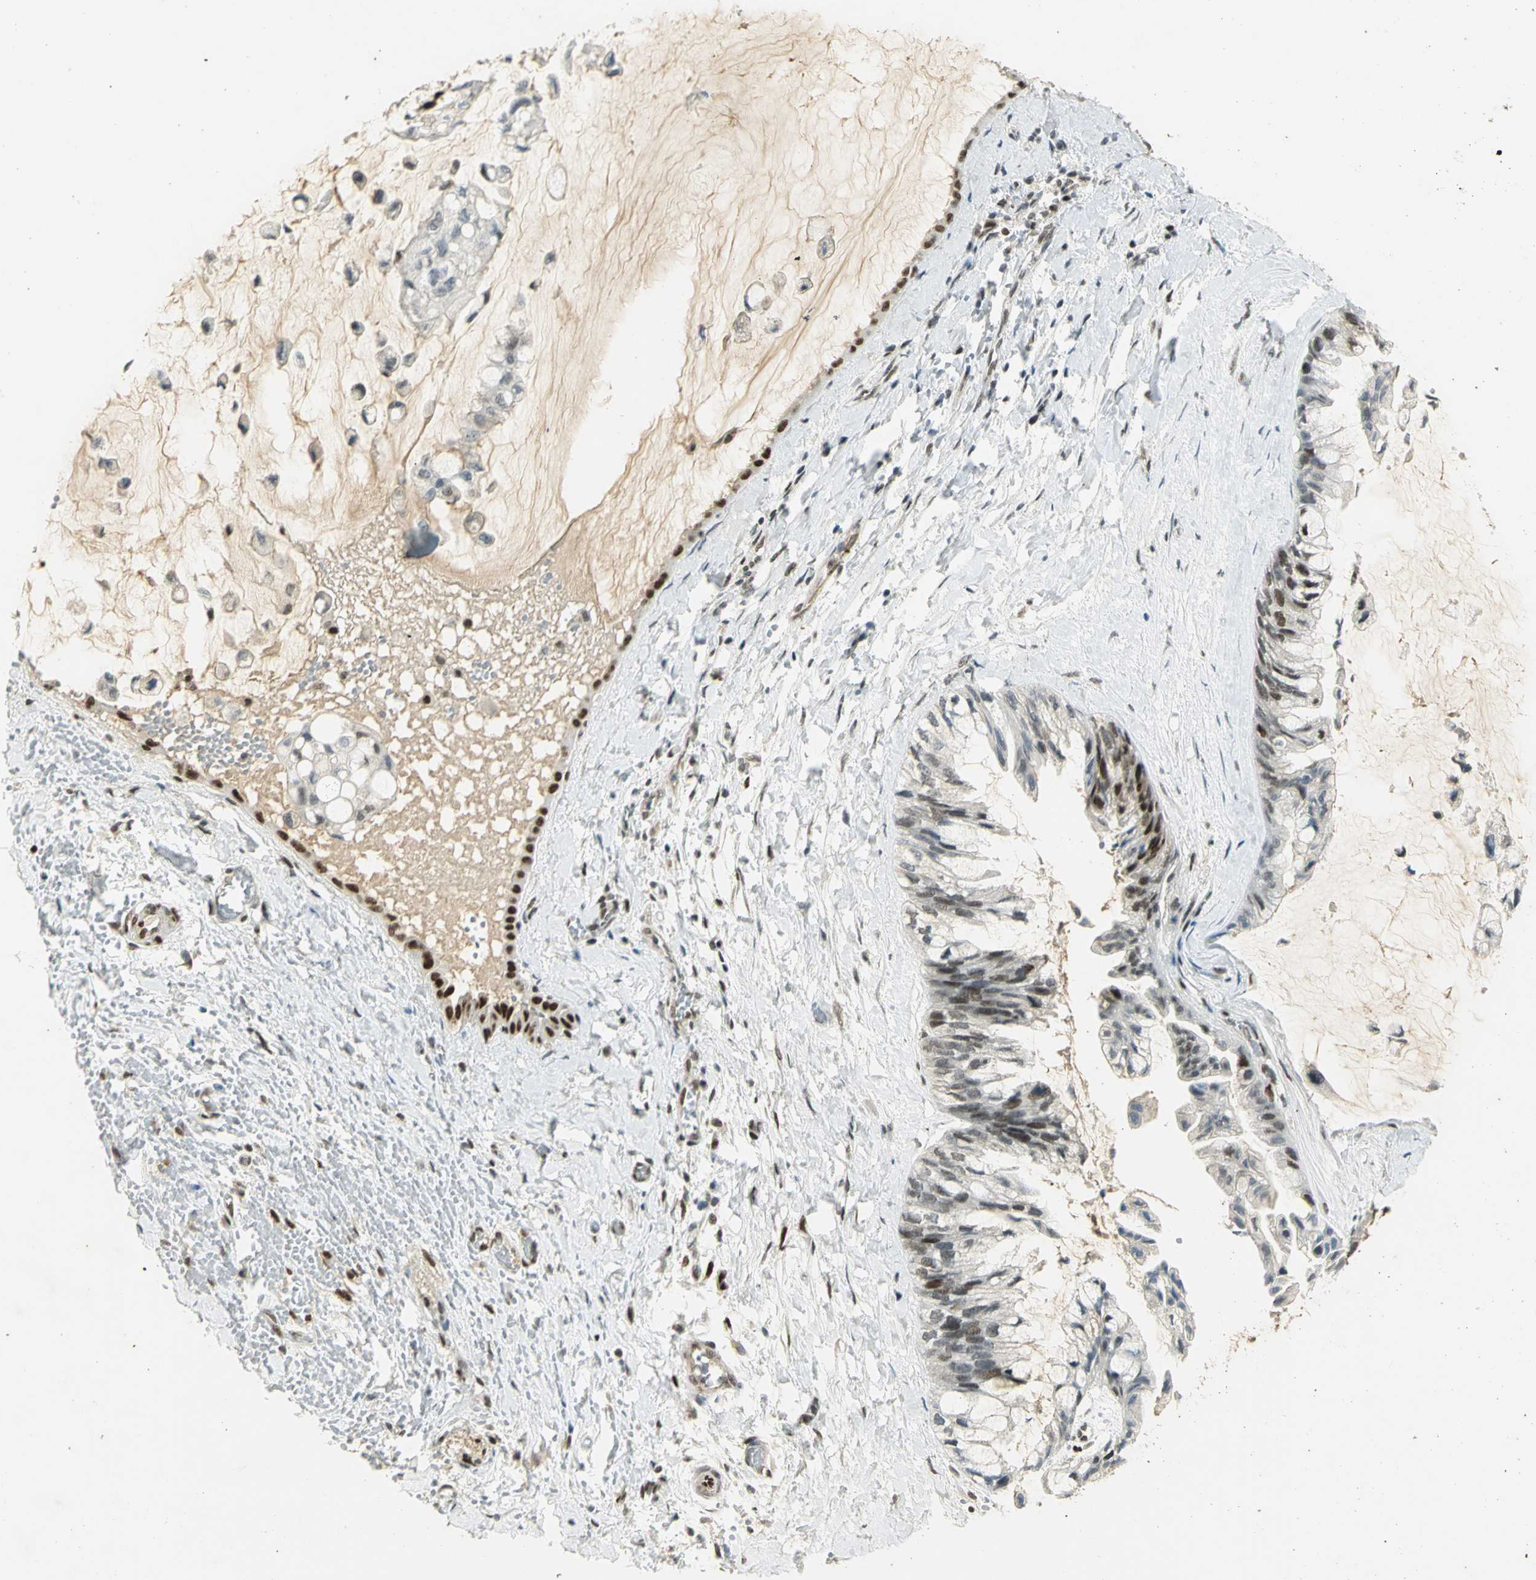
{"staining": {"intensity": "strong", "quantity": "<25%", "location": "nuclear"}, "tissue": "ovarian cancer", "cell_type": "Tumor cells", "image_type": "cancer", "snomed": [{"axis": "morphology", "description": "Cystadenocarcinoma, mucinous, NOS"}, {"axis": "topography", "description": "Ovary"}], "caption": "A photomicrograph showing strong nuclear expression in about <25% of tumor cells in mucinous cystadenocarcinoma (ovarian), as visualized by brown immunohistochemical staining.", "gene": "AK6", "patient": {"sex": "female", "age": 39}}